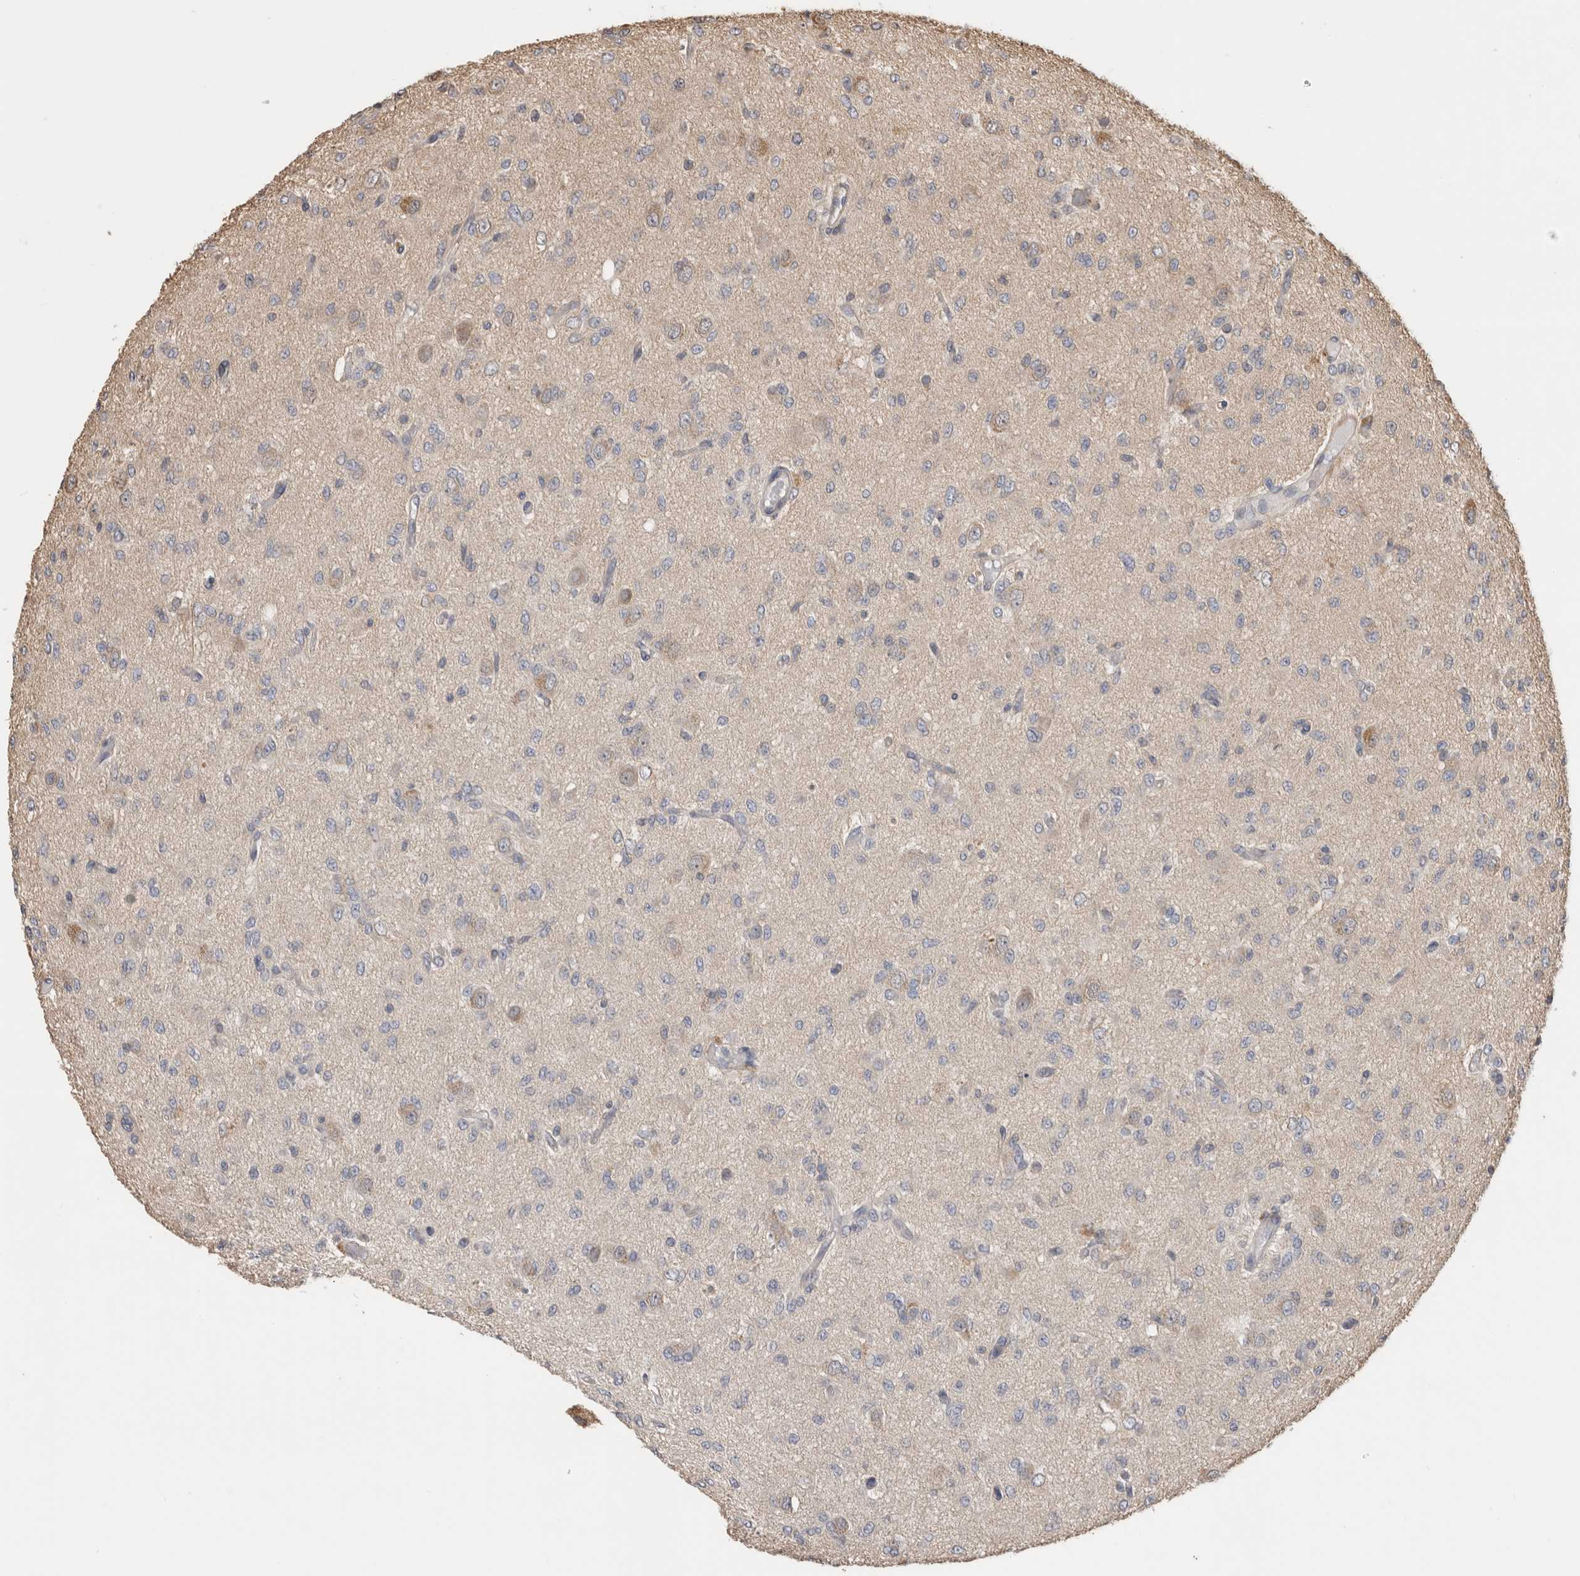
{"staining": {"intensity": "negative", "quantity": "none", "location": "none"}, "tissue": "glioma", "cell_type": "Tumor cells", "image_type": "cancer", "snomed": [{"axis": "morphology", "description": "Glioma, malignant, High grade"}, {"axis": "topography", "description": "Brain"}], "caption": "Immunohistochemical staining of human high-grade glioma (malignant) exhibits no significant staining in tumor cells.", "gene": "CLIP1", "patient": {"sex": "female", "age": 59}}